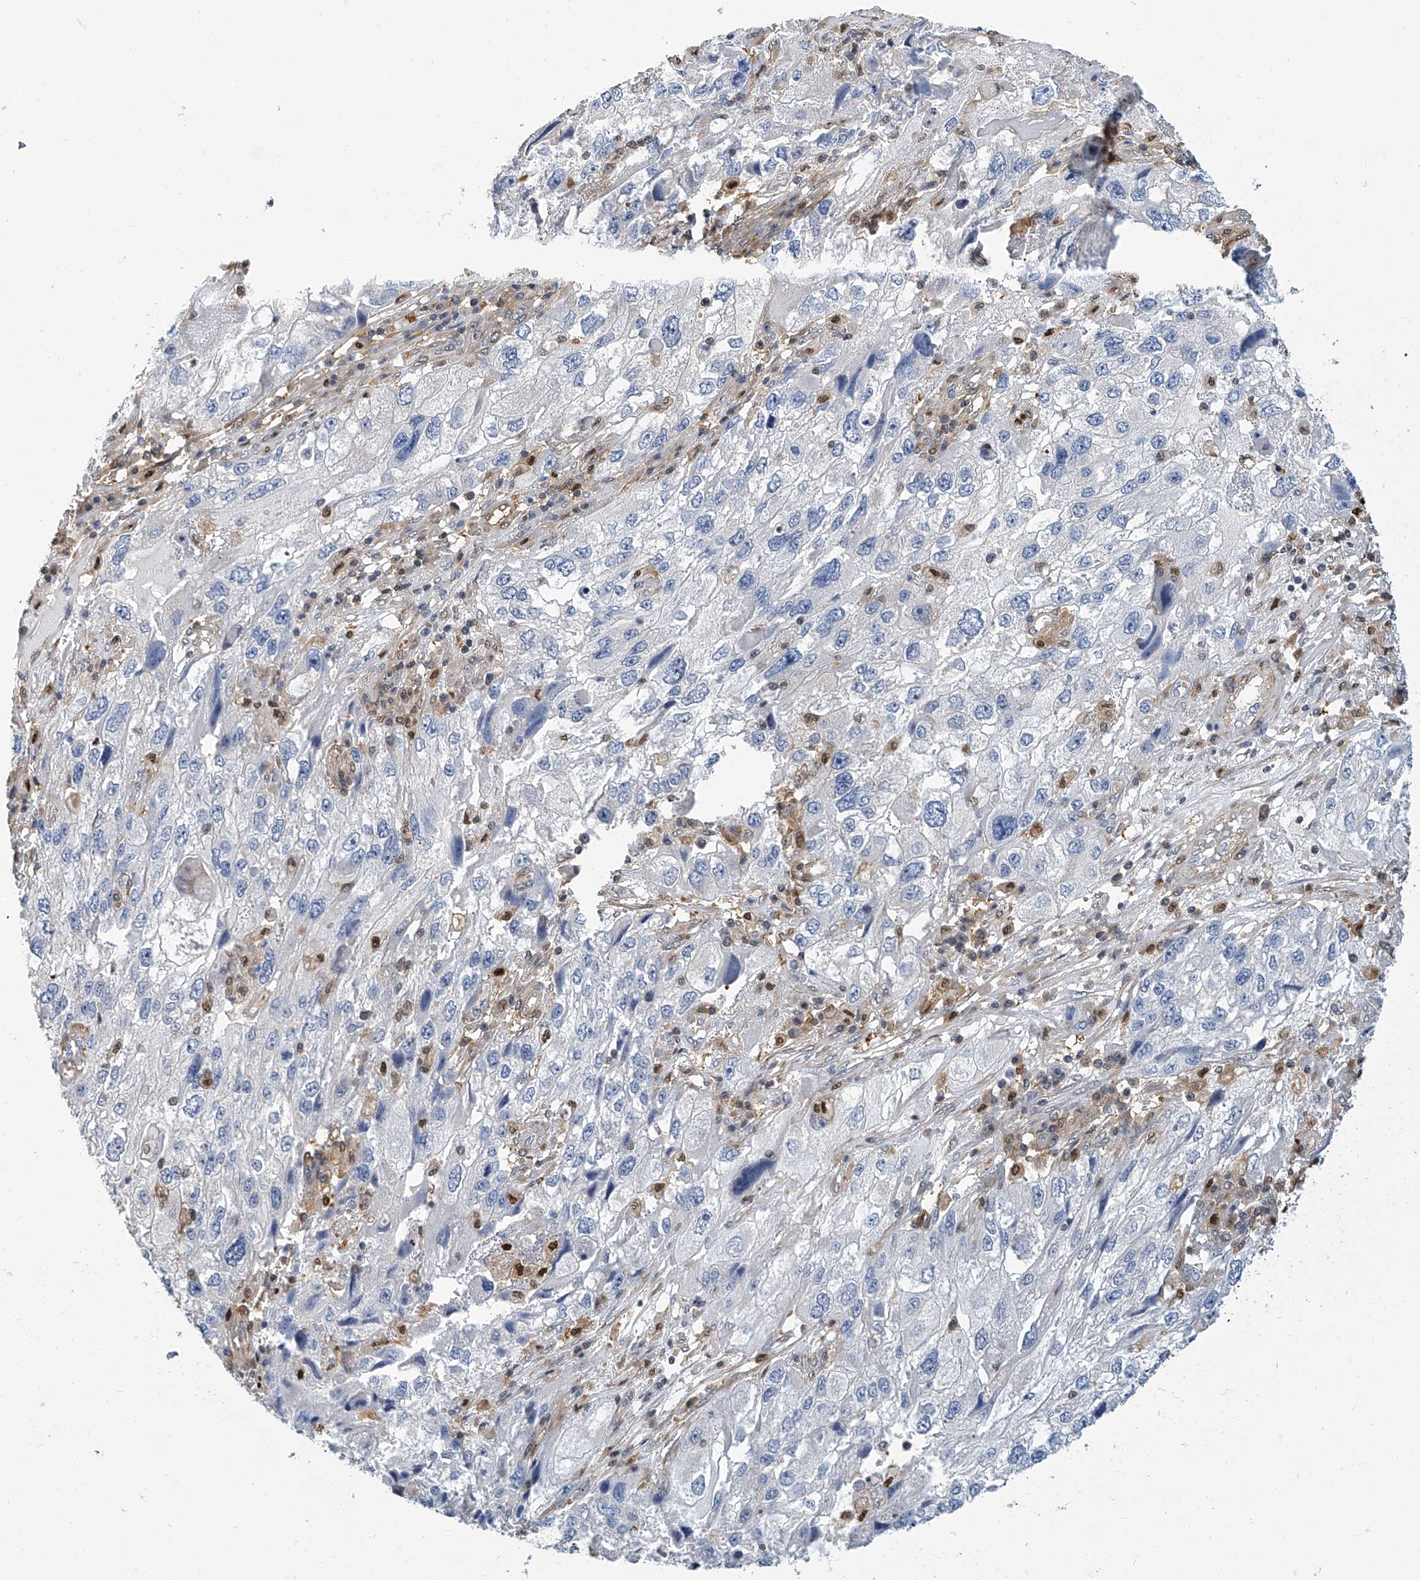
{"staining": {"intensity": "negative", "quantity": "none", "location": "none"}, "tissue": "endometrial cancer", "cell_type": "Tumor cells", "image_type": "cancer", "snomed": [{"axis": "morphology", "description": "Adenocarcinoma, NOS"}, {"axis": "topography", "description": "Endometrium"}], "caption": "High magnification brightfield microscopy of endometrial cancer (adenocarcinoma) stained with DAB (brown) and counterstained with hematoxylin (blue): tumor cells show no significant positivity.", "gene": "PSMB10", "patient": {"sex": "female", "age": 49}}